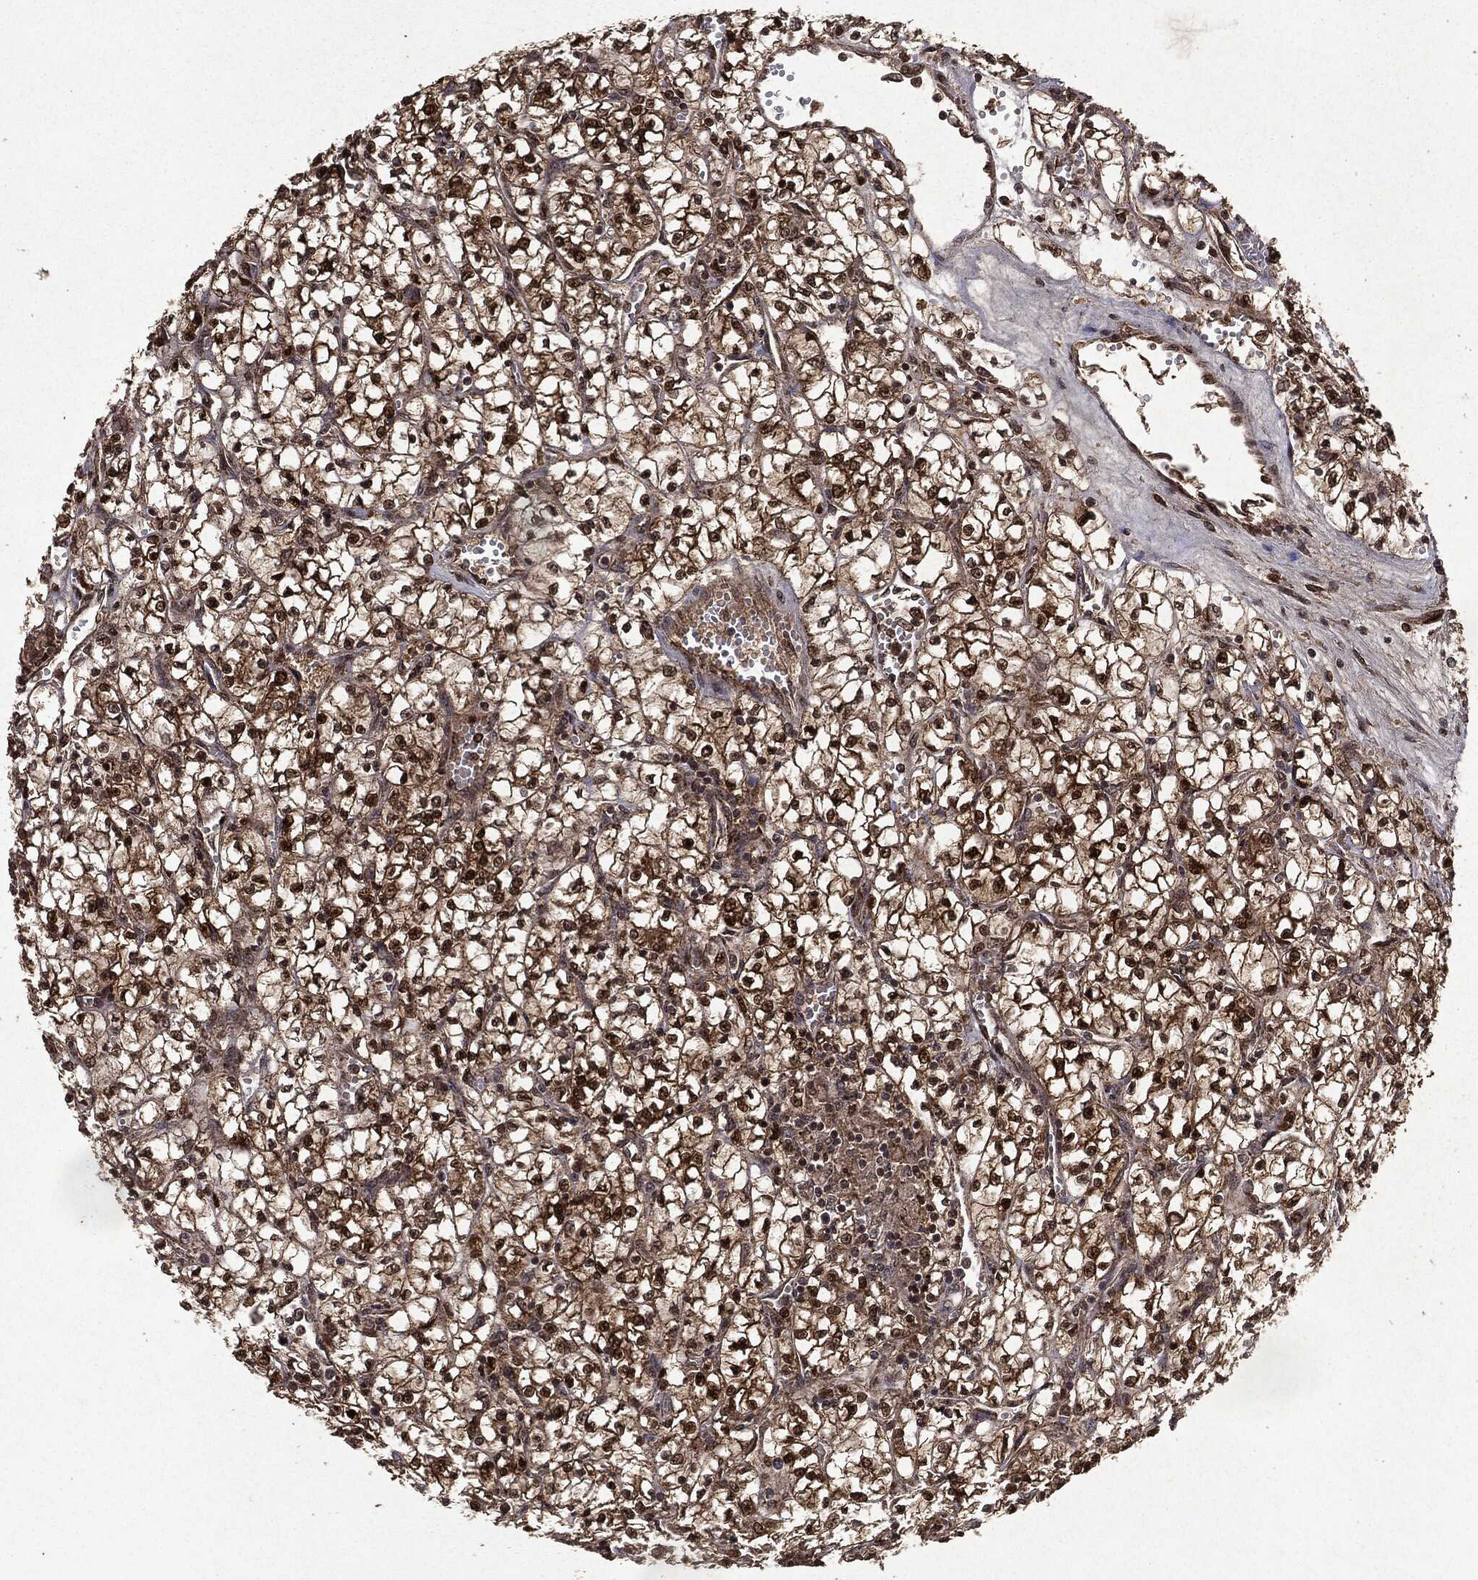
{"staining": {"intensity": "strong", "quantity": ">75%", "location": "cytoplasmic/membranous,nuclear"}, "tissue": "renal cancer", "cell_type": "Tumor cells", "image_type": "cancer", "snomed": [{"axis": "morphology", "description": "Adenocarcinoma, NOS"}, {"axis": "topography", "description": "Kidney"}], "caption": "Human renal adenocarcinoma stained with a protein marker shows strong staining in tumor cells.", "gene": "PEBP1", "patient": {"sex": "female", "age": 64}}